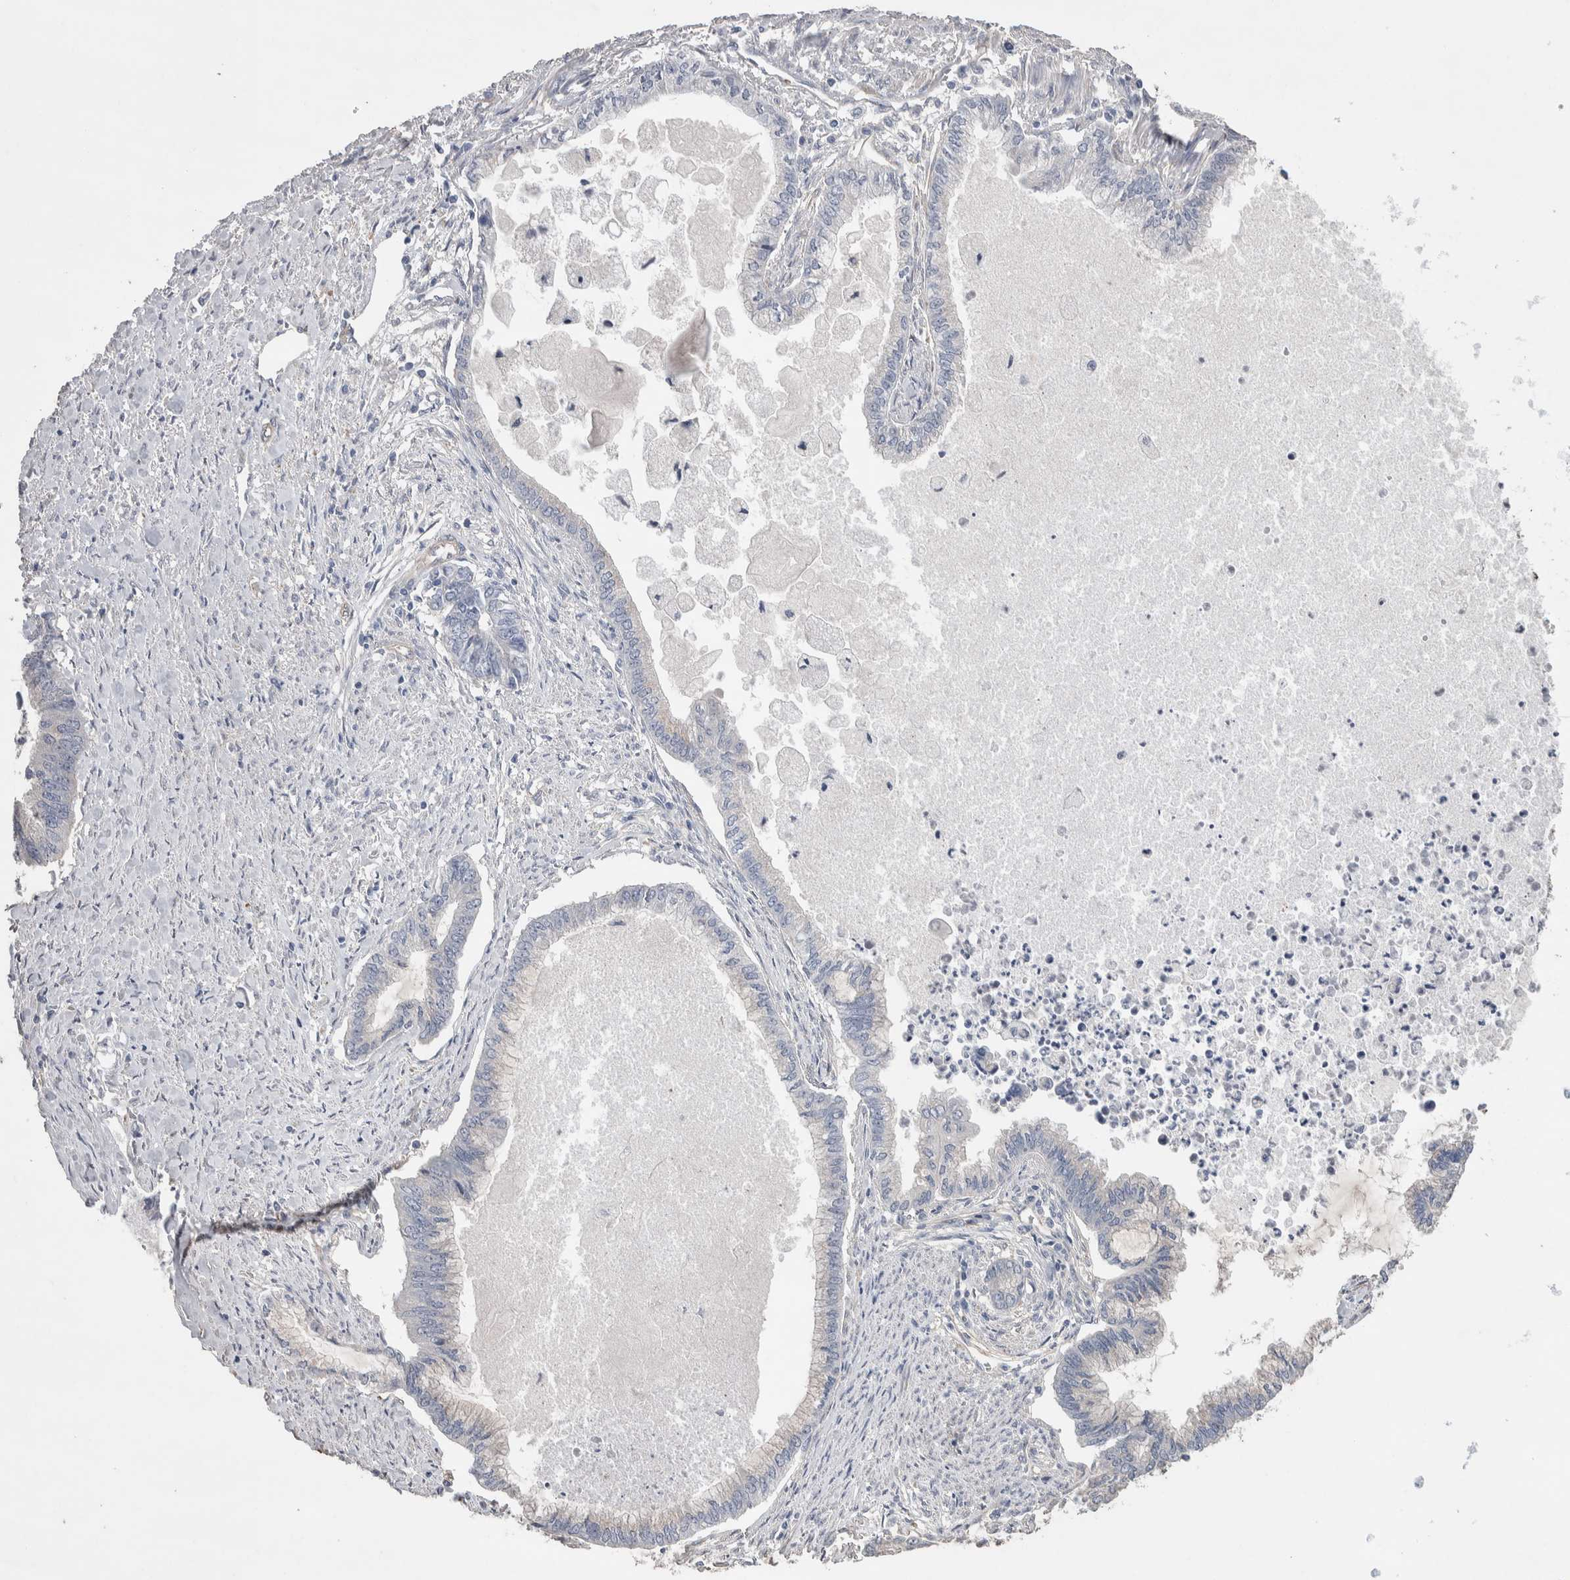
{"staining": {"intensity": "negative", "quantity": "none", "location": "none"}, "tissue": "endometrial cancer", "cell_type": "Tumor cells", "image_type": "cancer", "snomed": [{"axis": "morphology", "description": "Adenocarcinoma, NOS"}, {"axis": "topography", "description": "Endometrium"}], "caption": "Immunohistochemistry image of human endometrial adenocarcinoma stained for a protein (brown), which demonstrates no staining in tumor cells.", "gene": "GCNA", "patient": {"sex": "female", "age": 86}}